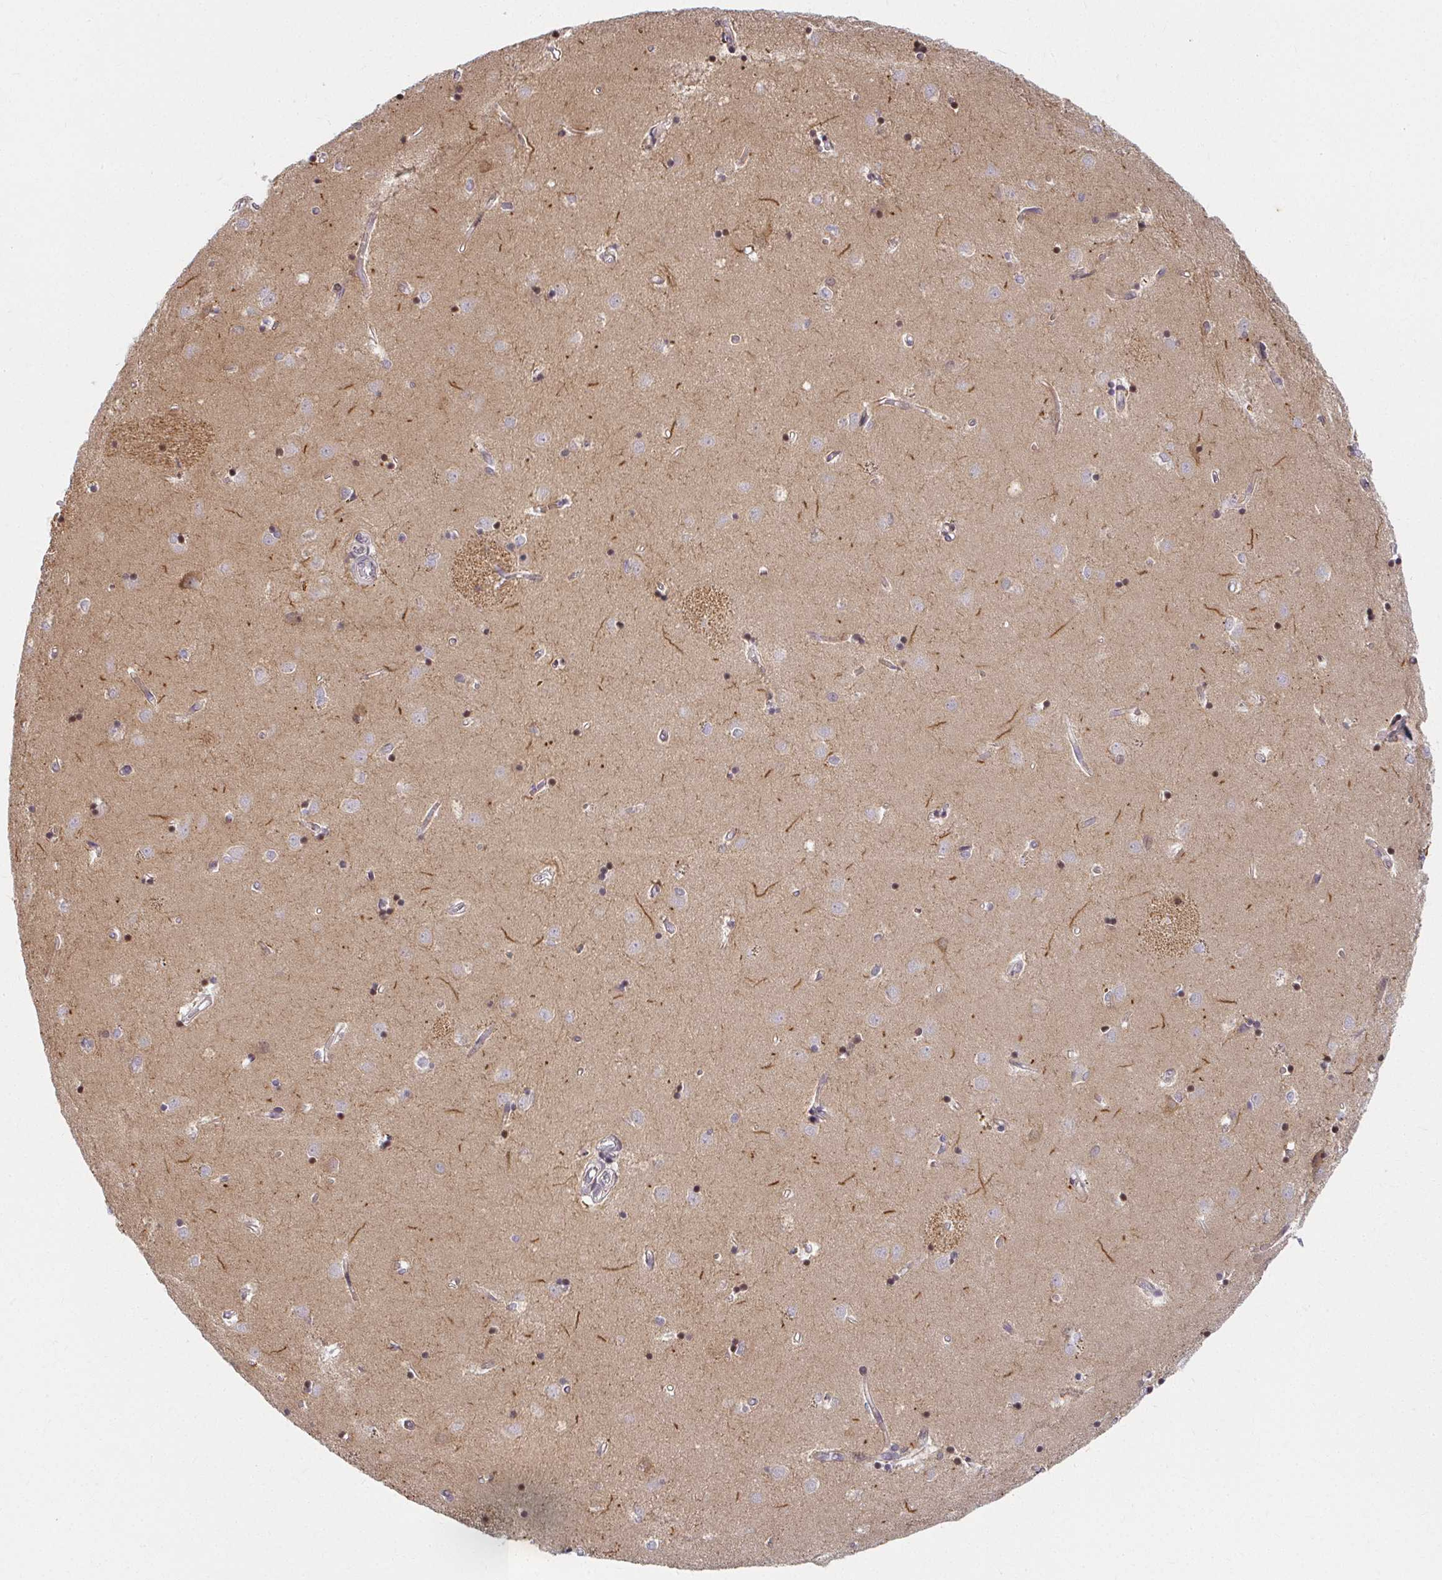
{"staining": {"intensity": "negative", "quantity": "none", "location": "none"}, "tissue": "caudate", "cell_type": "Glial cells", "image_type": "normal", "snomed": [{"axis": "morphology", "description": "Normal tissue, NOS"}, {"axis": "topography", "description": "Lateral ventricle wall"}], "caption": "Immunohistochemical staining of unremarkable caudate displays no significant staining in glial cells.", "gene": "ANK3", "patient": {"sex": "male", "age": 54}}